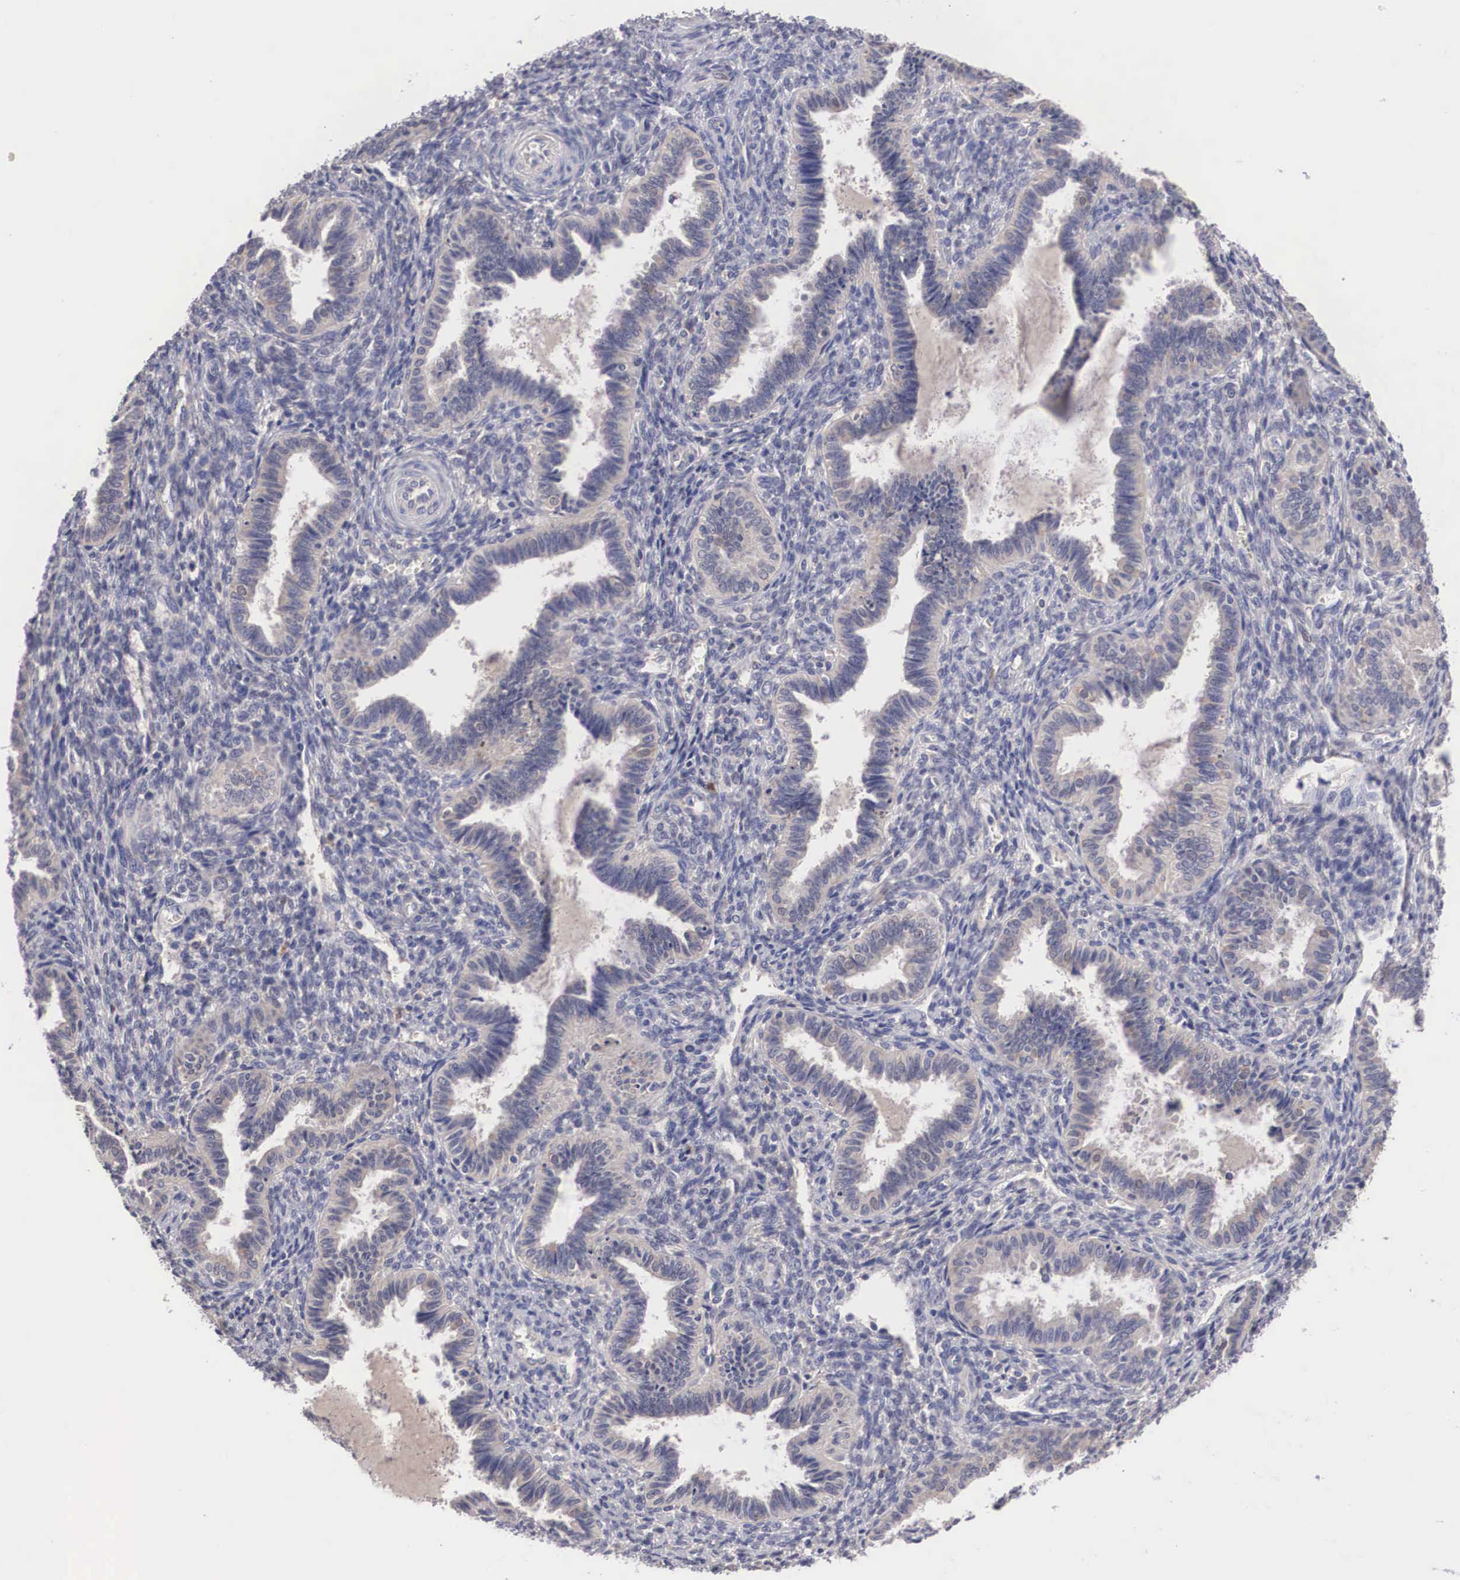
{"staining": {"intensity": "weak", "quantity": "<25%", "location": "cytoplasmic/membranous"}, "tissue": "endometrium", "cell_type": "Cells in endometrial stroma", "image_type": "normal", "snomed": [{"axis": "morphology", "description": "Normal tissue, NOS"}, {"axis": "topography", "description": "Endometrium"}], "caption": "Histopathology image shows no significant protein positivity in cells in endometrial stroma of benign endometrium. (Brightfield microscopy of DAB (3,3'-diaminobenzidine) immunohistochemistry (IHC) at high magnification).", "gene": "ABHD4", "patient": {"sex": "female", "age": 36}}